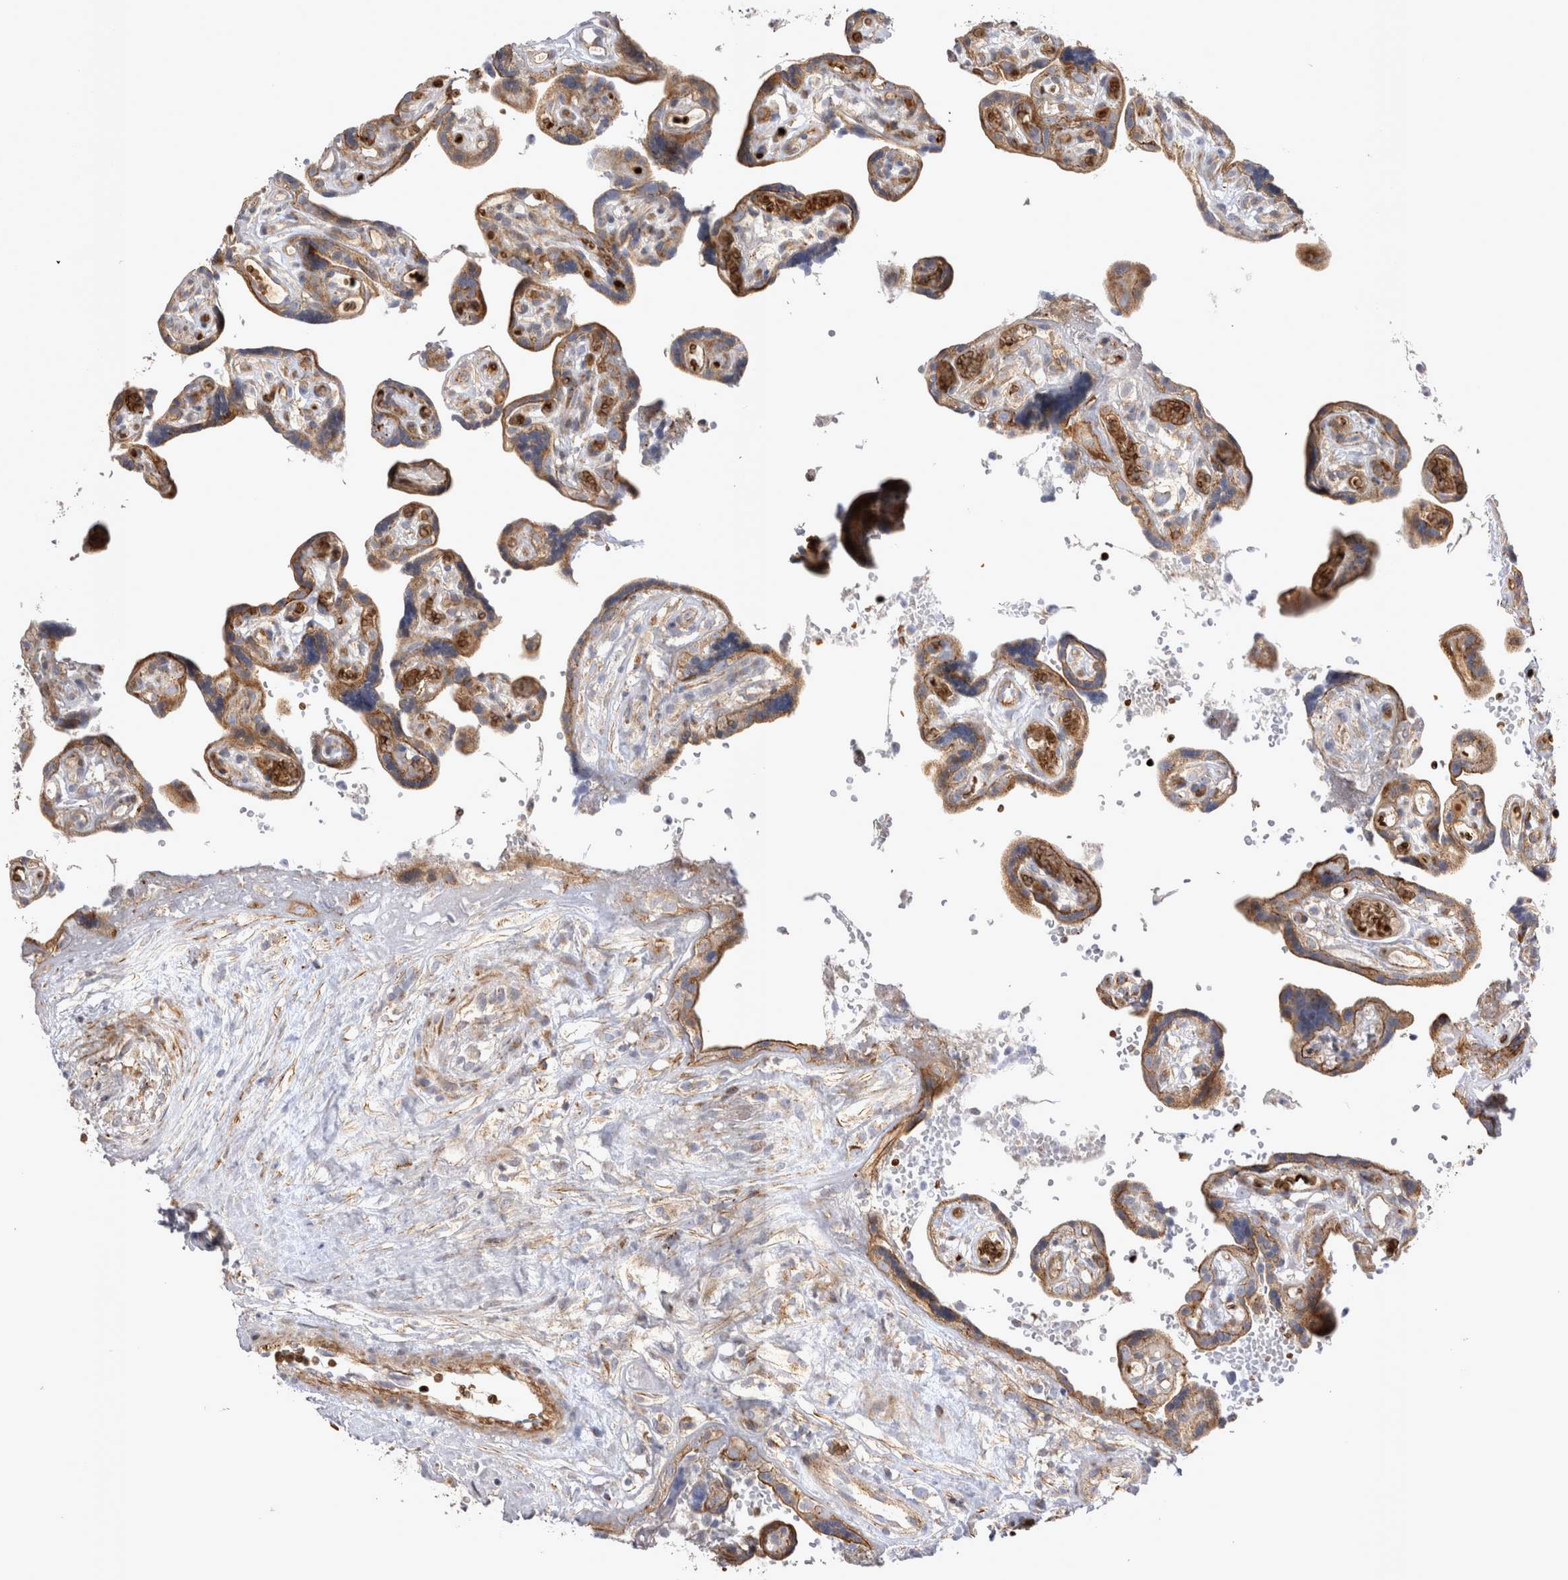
{"staining": {"intensity": "moderate", "quantity": ">75%", "location": "cytoplasmic/membranous"}, "tissue": "placenta", "cell_type": "Decidual cells", "image_type": "normal", "snomed": [{"axis": "morphology", "description": "Normal tissue, NOS"}, {"axis": "topography", "description": "Placenta"}], "caption": "Immunohistochemical staining of normal human placenta demonstrates medium levels of moderate cytoplasmic/membranous staining in about >75% of decidual cells.", "gene": "TSPOAP1", "patient": {"sex": "female", "age": 30}}